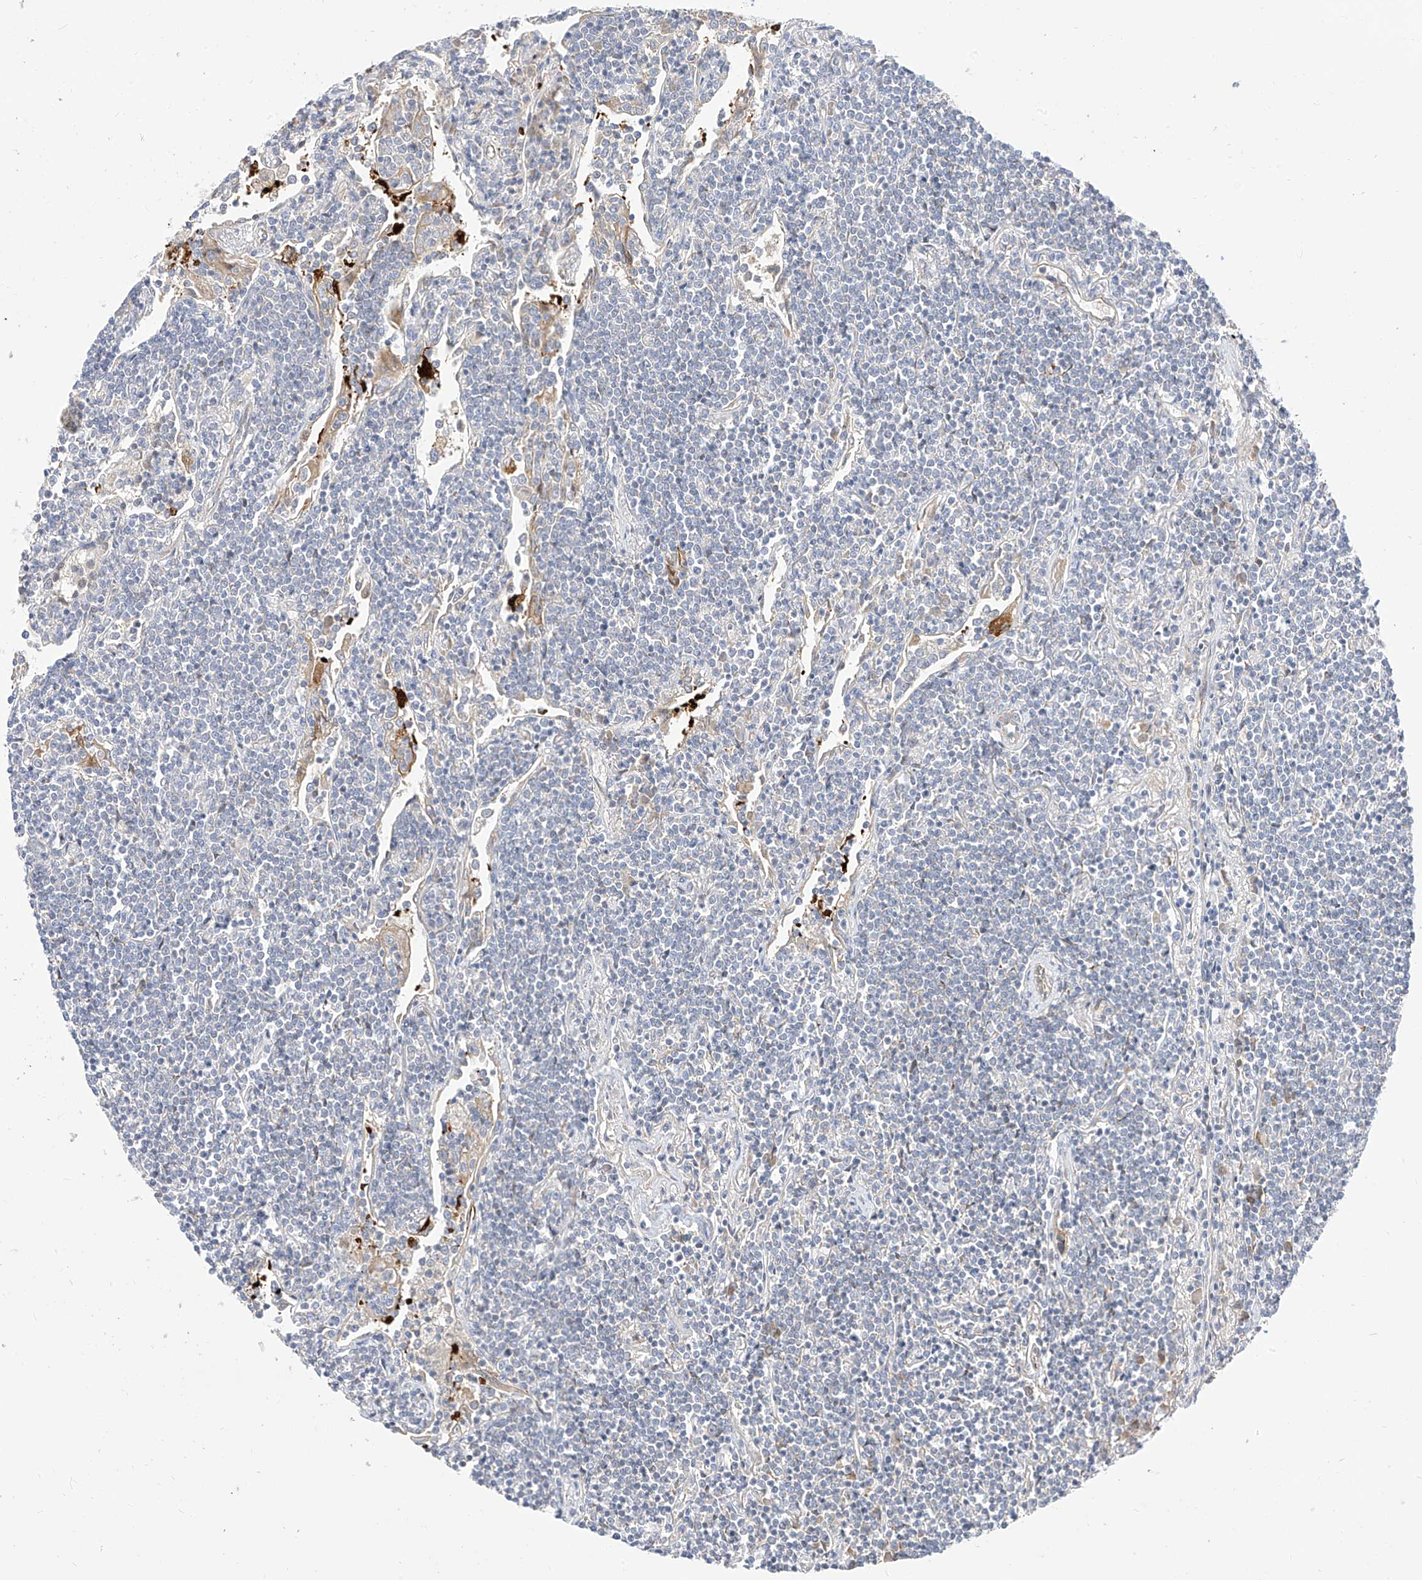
{"staining": {"intensity": "negative", "quantity": "none", "location": "none"}, "tissue": "lymphoma", "cell_type": "Tumor cells", "image_type": "cancer", "snomed": [{"axis": "morphology", "description": "Malignant lymphoma, non-Hodgkin's type, Low grade"}, {"axis": "topography", "description": "Lung"}], "caption": "Lymphoma was stained to show a protein in brown. There is no significant expression in tumor cells.", "gene": "RASA2", "patient": {"sex": "female", "age": 71}}